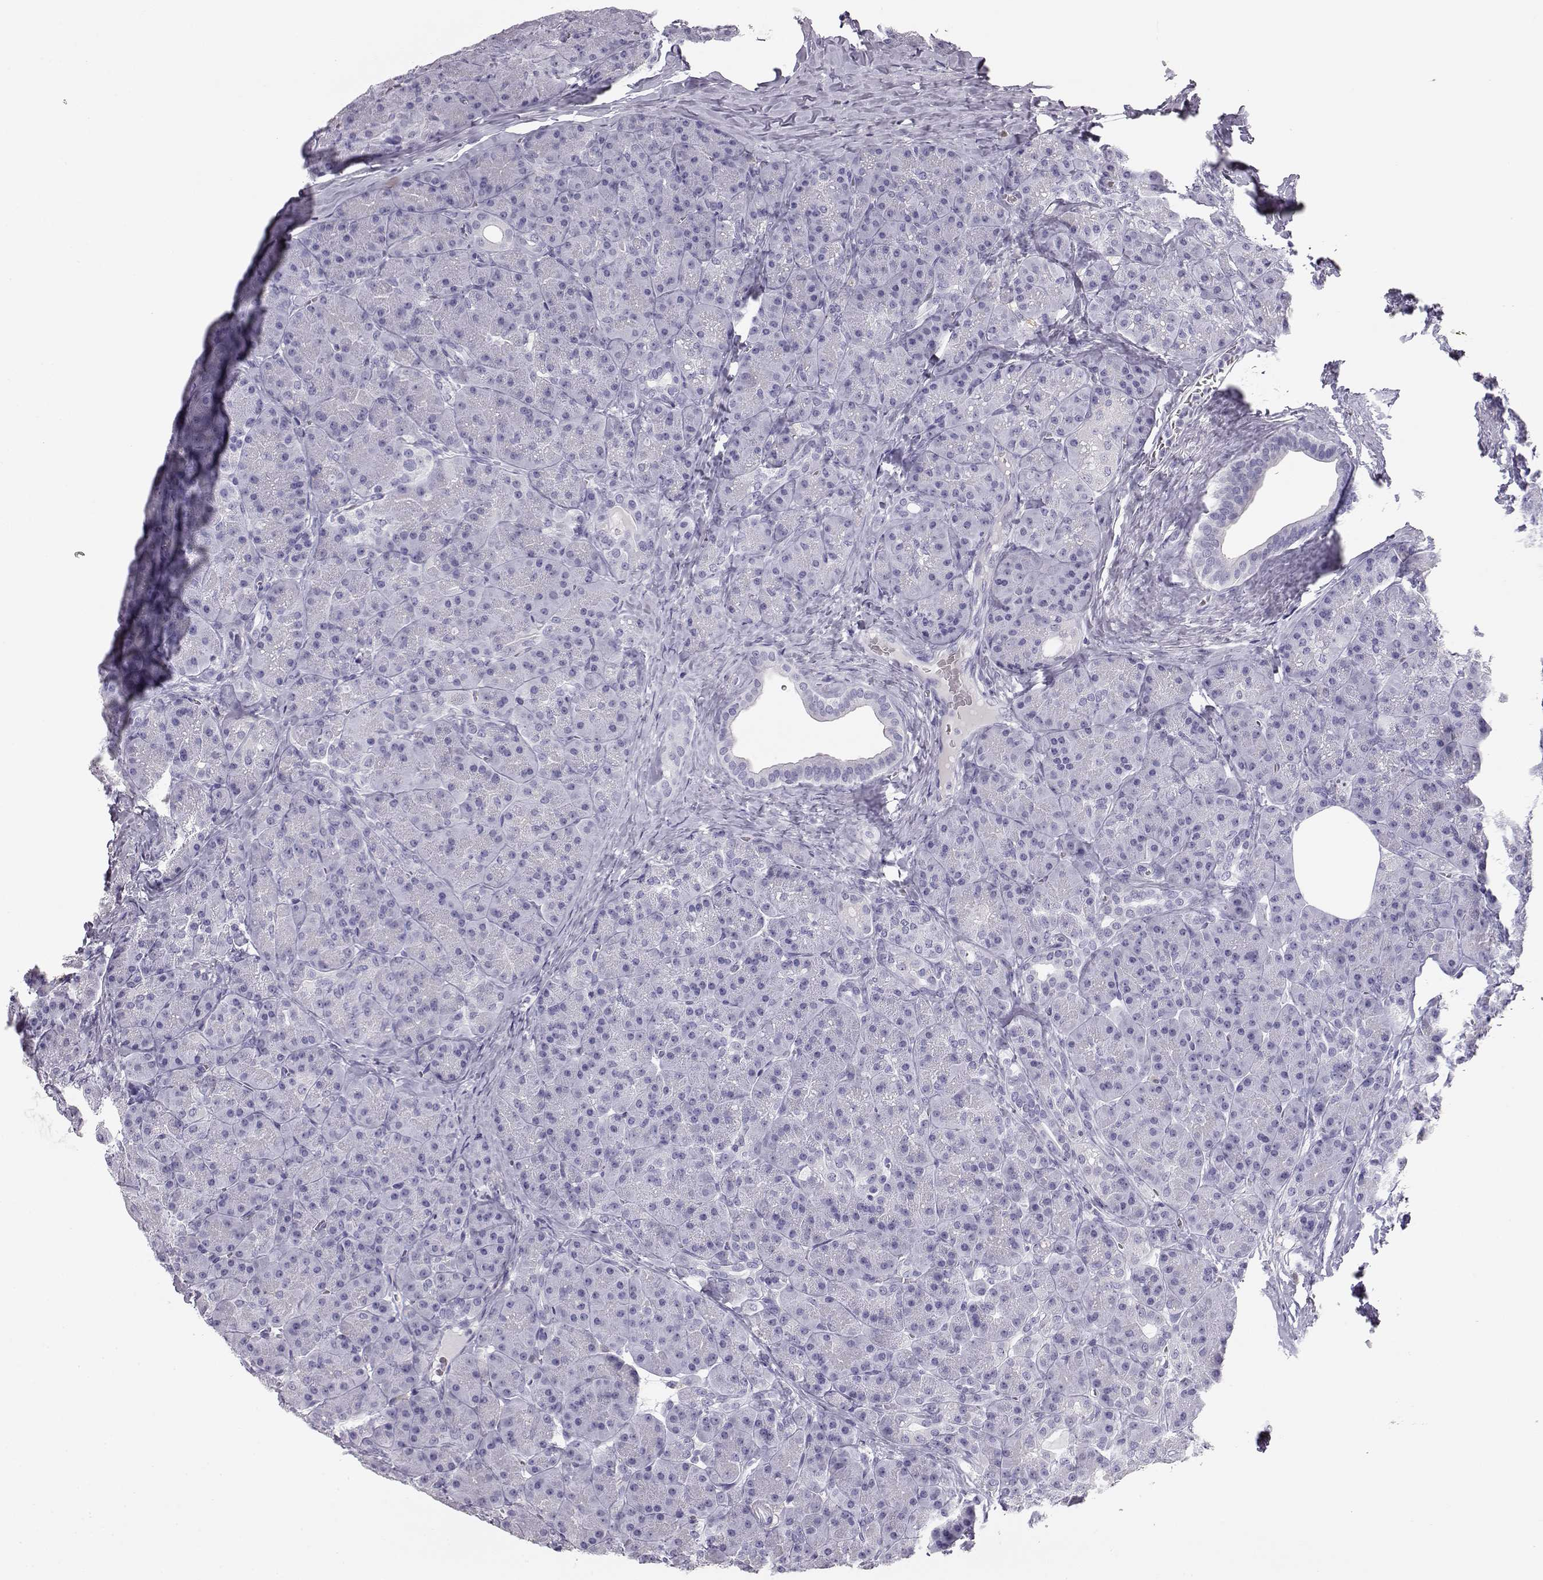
{"staining": {"intensity": "negative", "quantity": "none", "location": "none"}, "tissue": "pancreas", "cell_type": "Exocrine glandular cells", "image_type": "normal", "snomed": [{"axis": "morphology", "description": "Normal tissue, NOS"}, {"axis": "topography", "description": "Pancreas"}], "caption": "This histopathology image is of normal pancreas stained with IHC to label a protein in brown with the nuclei are counter-stained blue. There is no staining in exocrine glandular cells.", "gene": "ITLN1", "patient": {"sex": "male", "age": 57}}